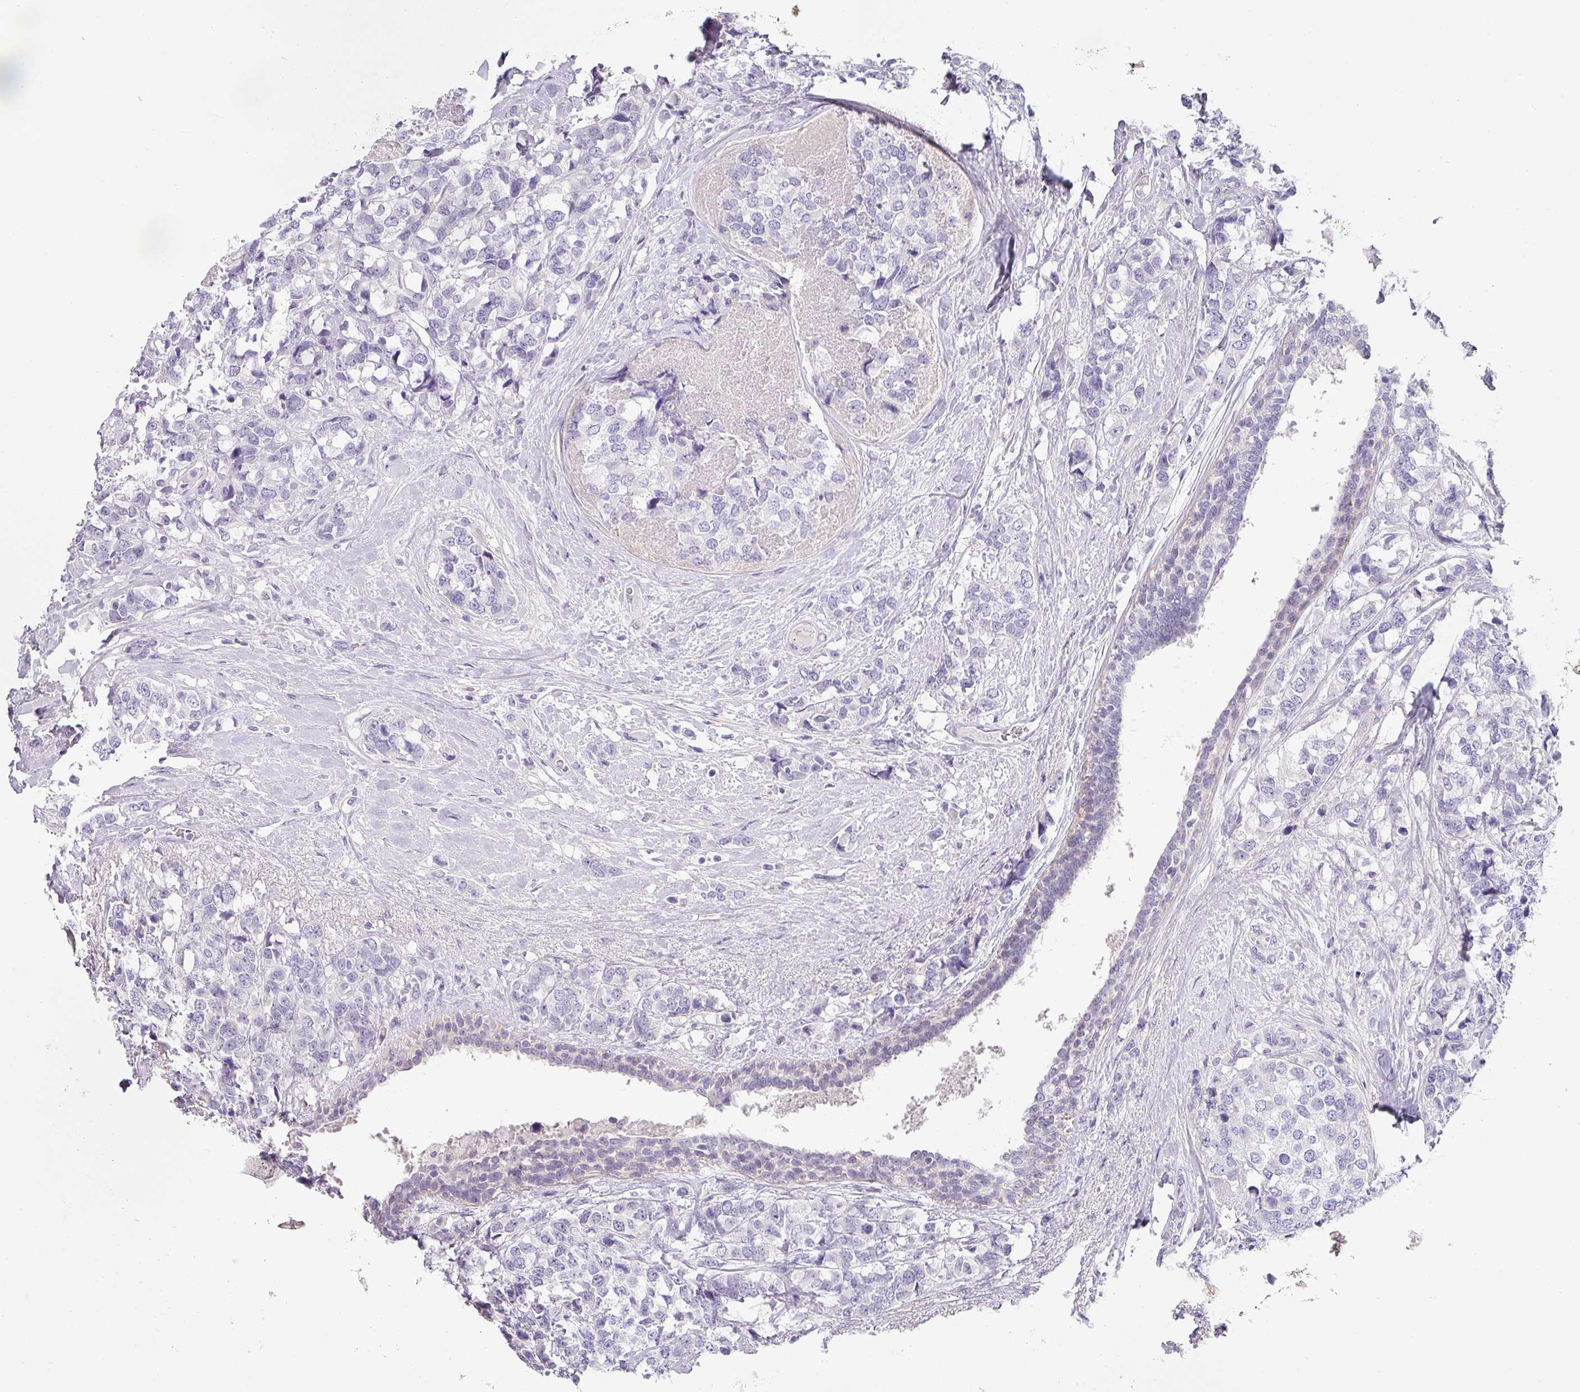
{"staining": {"intensity": "negative", "quantity": "none", "location": "none"}, "tissue": "breast cancer", "cell_type": "Tumor cells", "image_type": "cancer", "snomed": [{"axis": "morphology", "description": "Lobular carcinoma"}, {"axis": "topography", "description": "Breast"}], "caption": "DAB immunohistochemical staining of breast lobular carcinoma demonstrates no significant positivity in tumor cells.", "gene": "BTLA", "patient": {"sex": "female", "age": 59}}